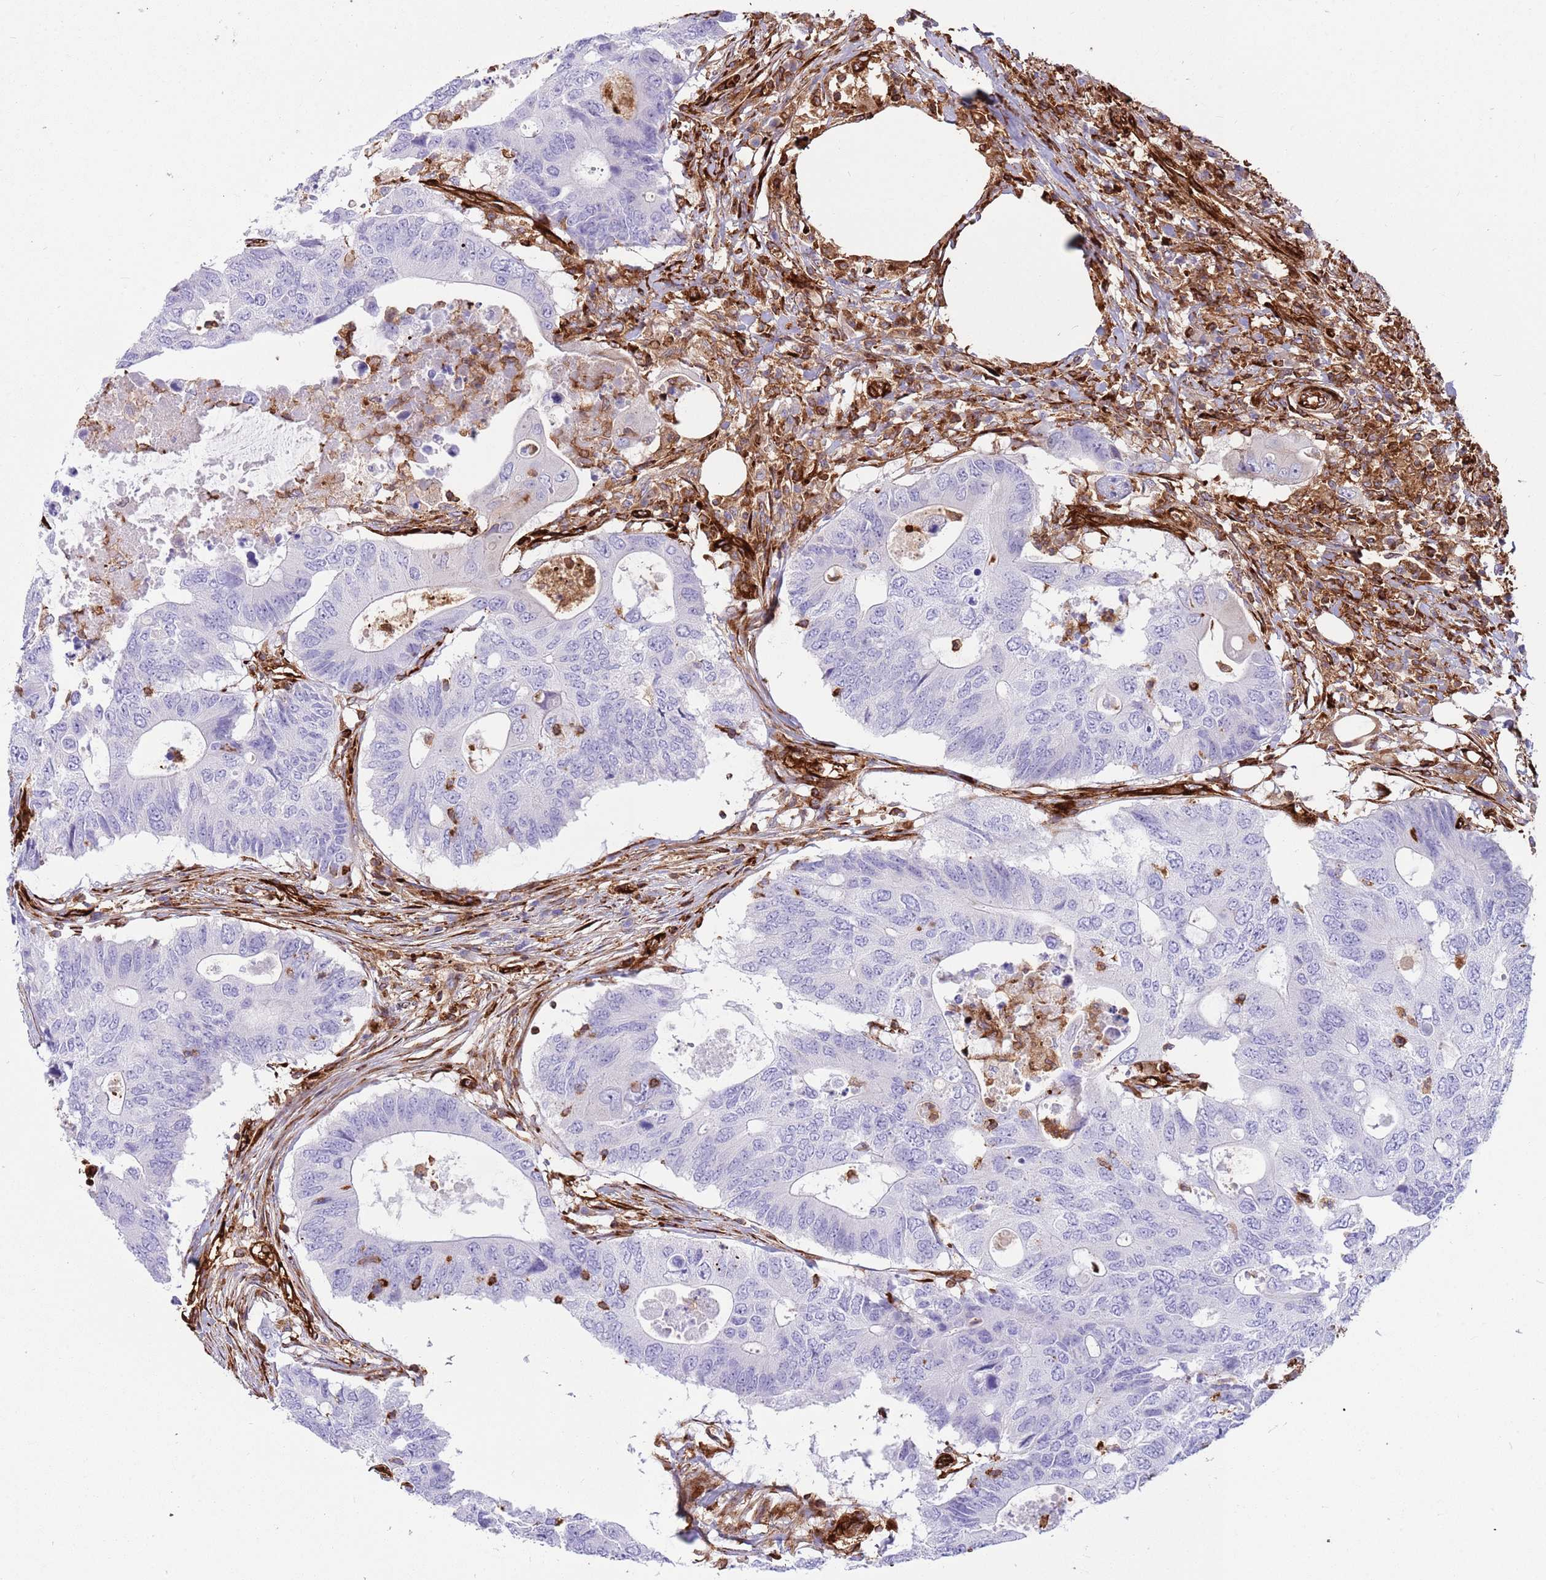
{"staining": {"intensity": "negative", "quantity": "none", "location": "none"}, "tissue": "colorectal cancer", "cell_type": "Tumor cells", "image_type": "cancer", "snomed": [{"axis": "morphology", "description": "Adenocarcinoma, NOS"}, {"axis": "topography", "description": "Colon"}], "caption": "Protein analysis of colorectal adenocarcinoma shows no significant staining in tumor cells.", "gene": "KBTBD7", "patient": {"sex": "male", "age": 71}}